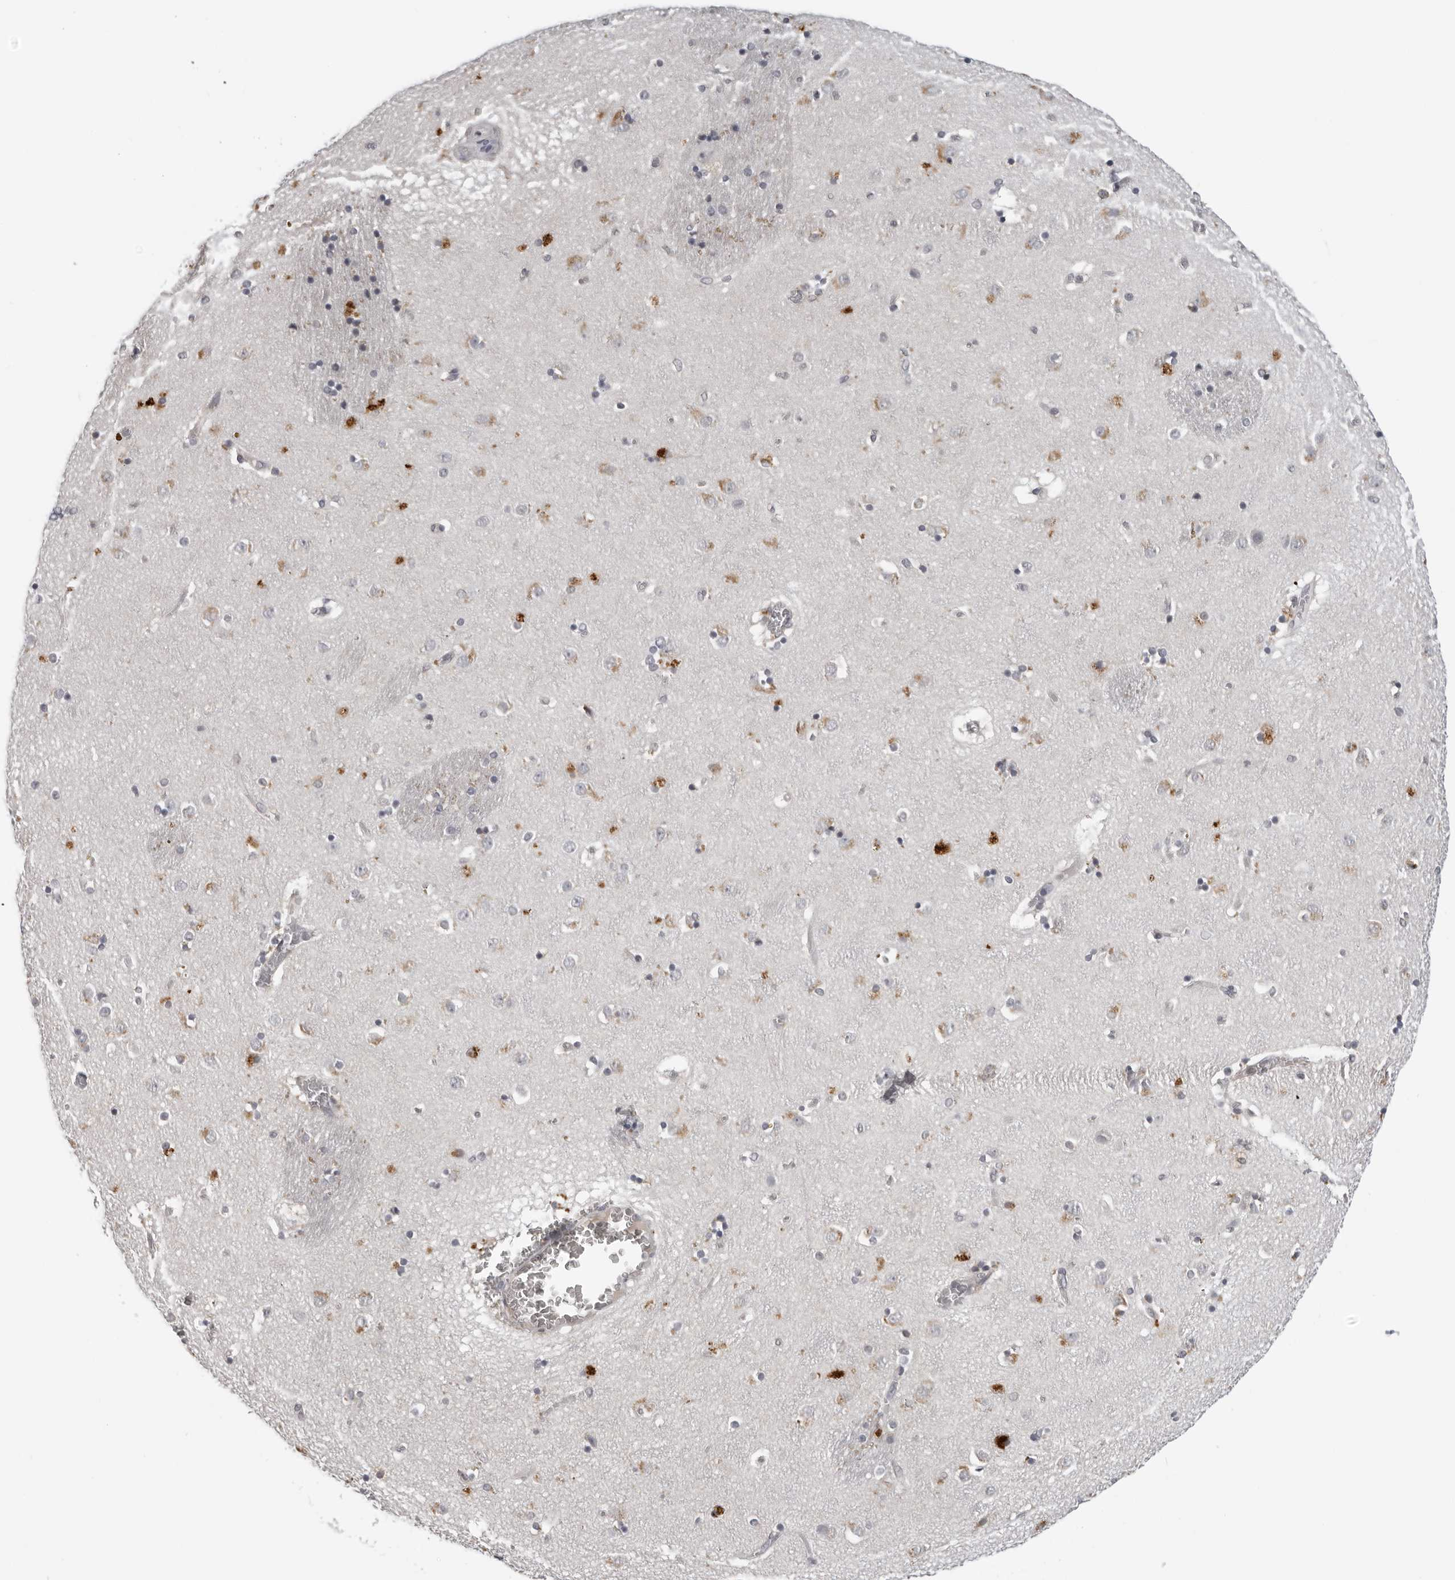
{"staining": {"intensity": "moderate", "quantity": "<25%", "location": "cytoplasmic/membranous"}, "tissue": "caudate", "cell_type": "Glial cells", "image_type": "normal", "snomed": [{"axis": "morphology", "description": "Normal tissue, NOS"}, {"axis": "topography", "description": "Lateral ventricle wall"}], "caption": "Normal caudate displays moderate cytoplasmic/membranous positivity in about <25% of glial cells The protein is stained brown, and the nuclei are stained in blue (DAB IHC with brightfield microscopy, high magnification)..", "gene": "CPT2", "patient": {"sex": "male", "age": 70}}